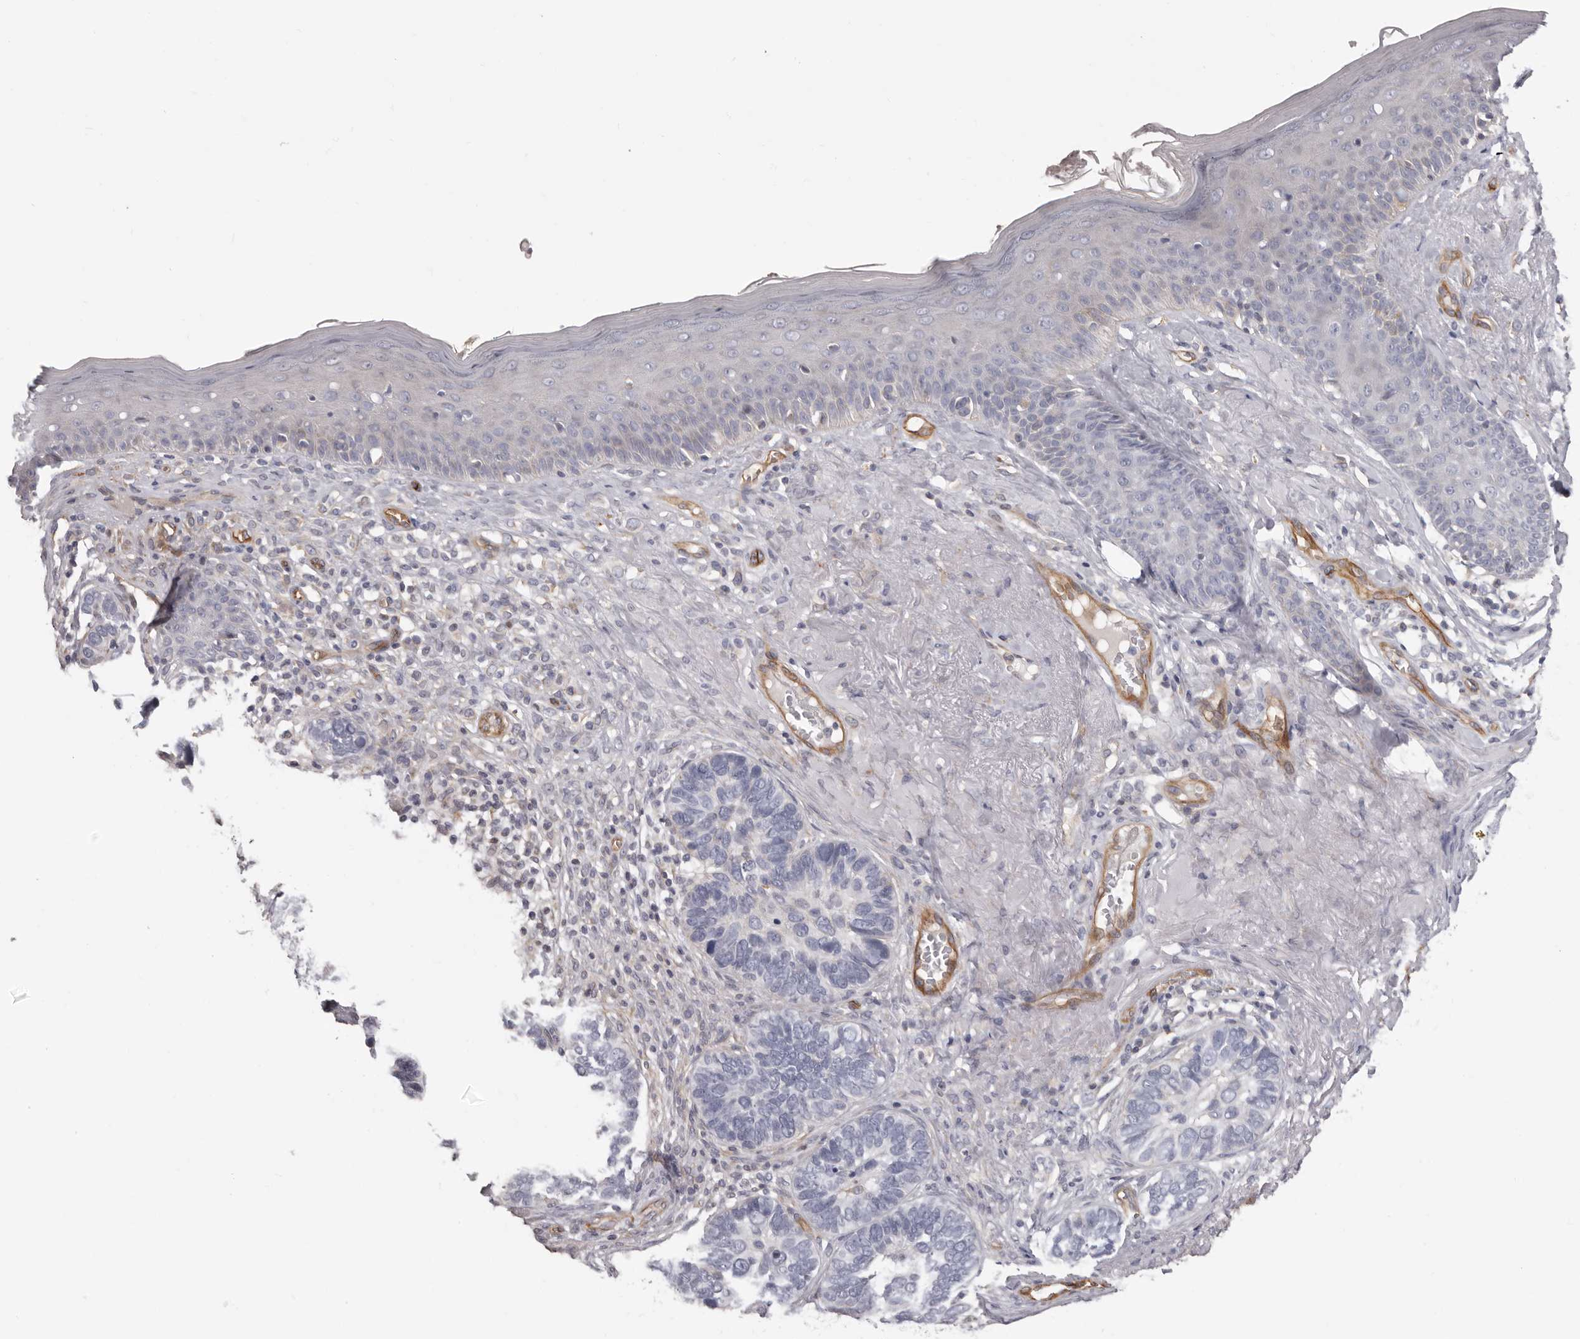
{"staining": {"intensity": "negative", "quantity": "none", "location": "none"}, "tissue": "skin cancer", "cell_type": "Tumor cells", "image_type": "cancer", "snomed": [{"axis": "morphology", "description": "Basal cell carcinoma"}, {"axis": "topography", "description": "Skin"}], "caption": "DAB immunohistochemical staining of skin basal cell carcinoma shows no significant positivity in tumor cells.", "gene": "ADGRL4", "patient": {"sex": "male", "age": 62}}